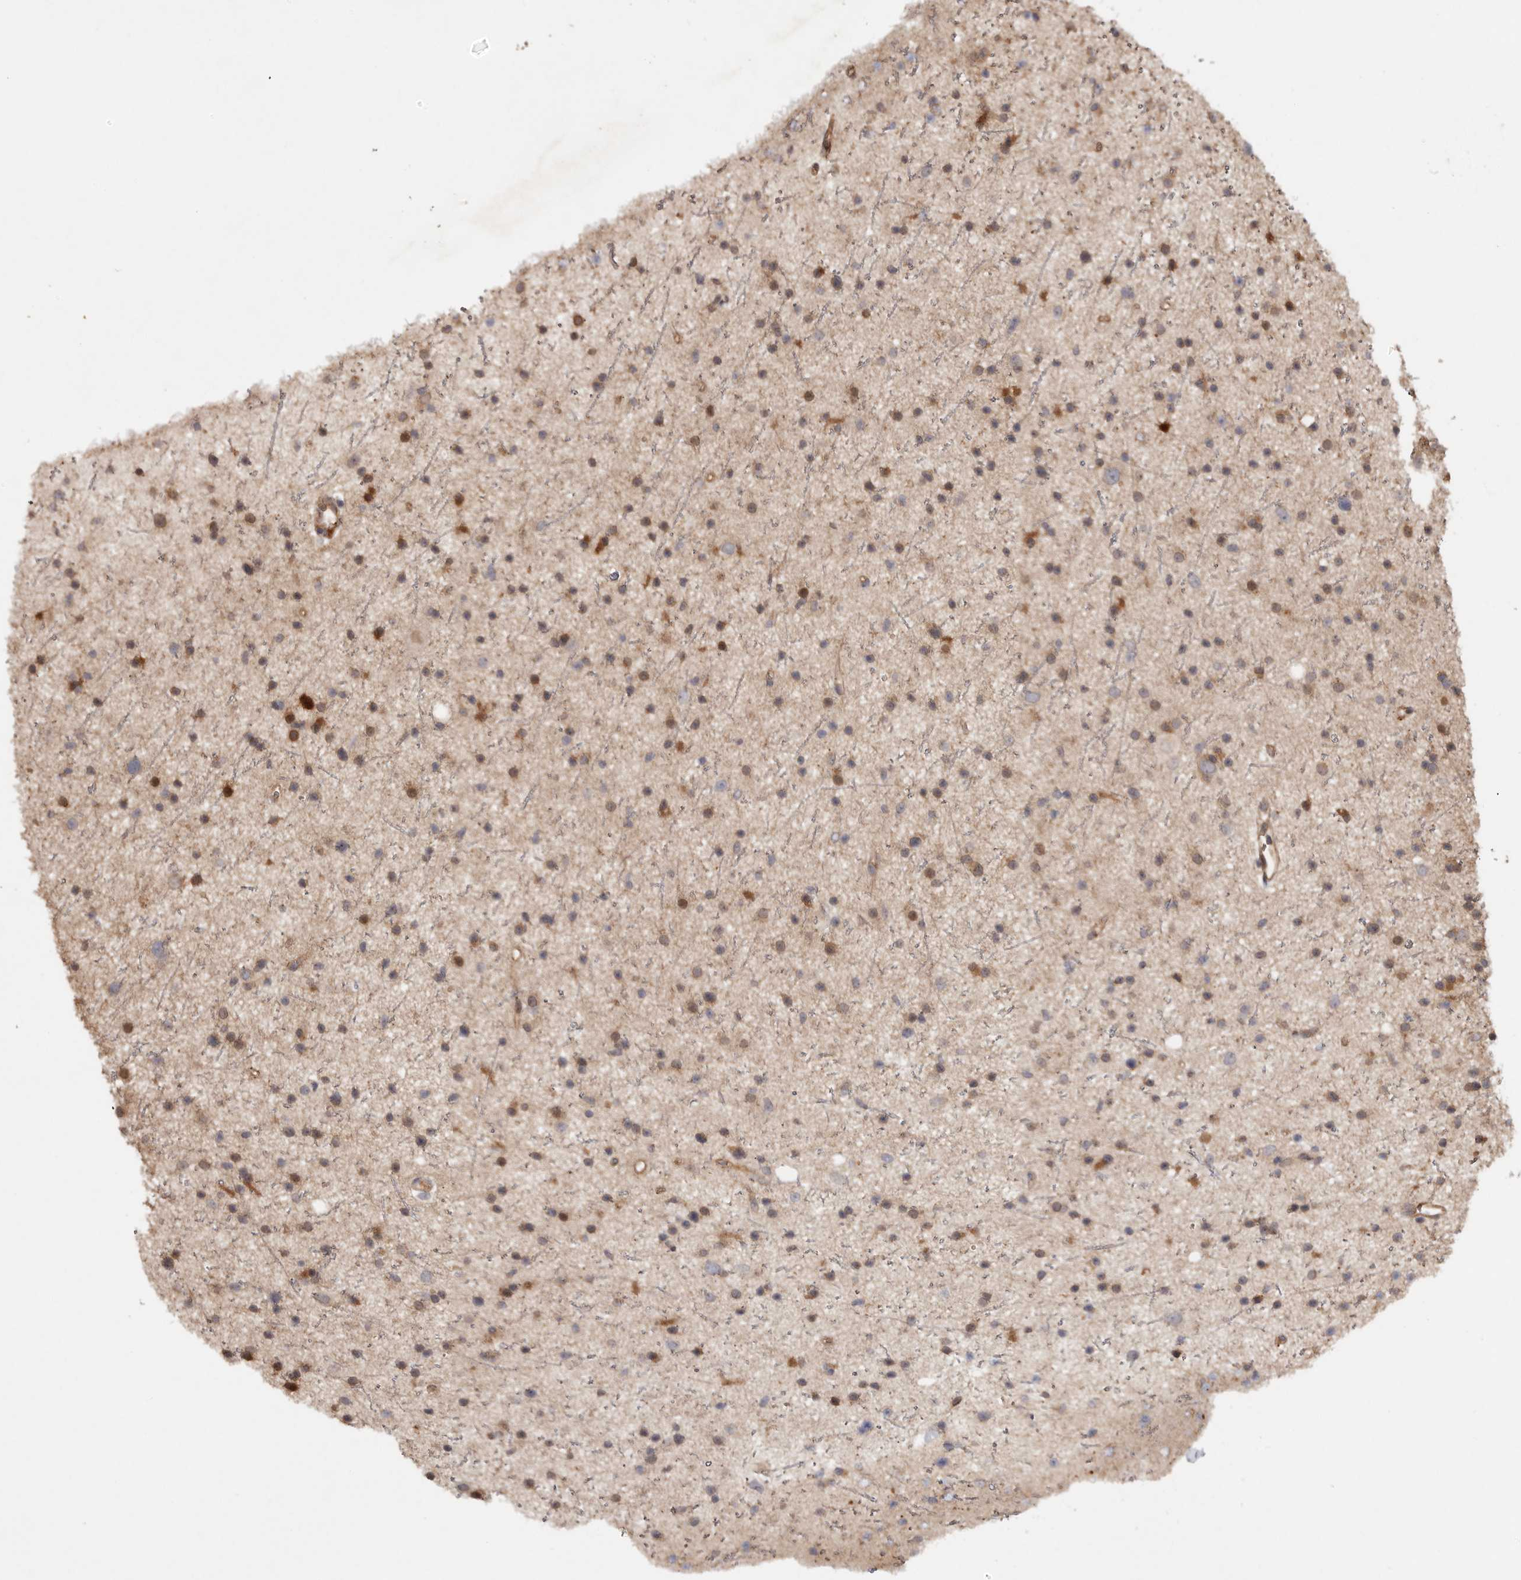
{"staining": {"intensity": "moderate", "quantity": "25%-75%", "location": "cytoplasmic/membranous"}, "tissue": "glioma", "cell_type": "Tumor cells", "image_type": "cancer", "snomed": [{"axis": "morphology", "description": "Glioma, malignant, Low grade"}, {"axis": "topography", "description": "Cerebral cortex"}], "caption": "A brown stain highlights moderate cytoplasmic/membranous staining of a protein in glioma tumor cells. (Stains: DAB in brown, nuclei in blue, Microscopy: brightfield microscopy at high magnification).", "gene": "VN1R4", "patient": {"sex": "female", "age": 39}}